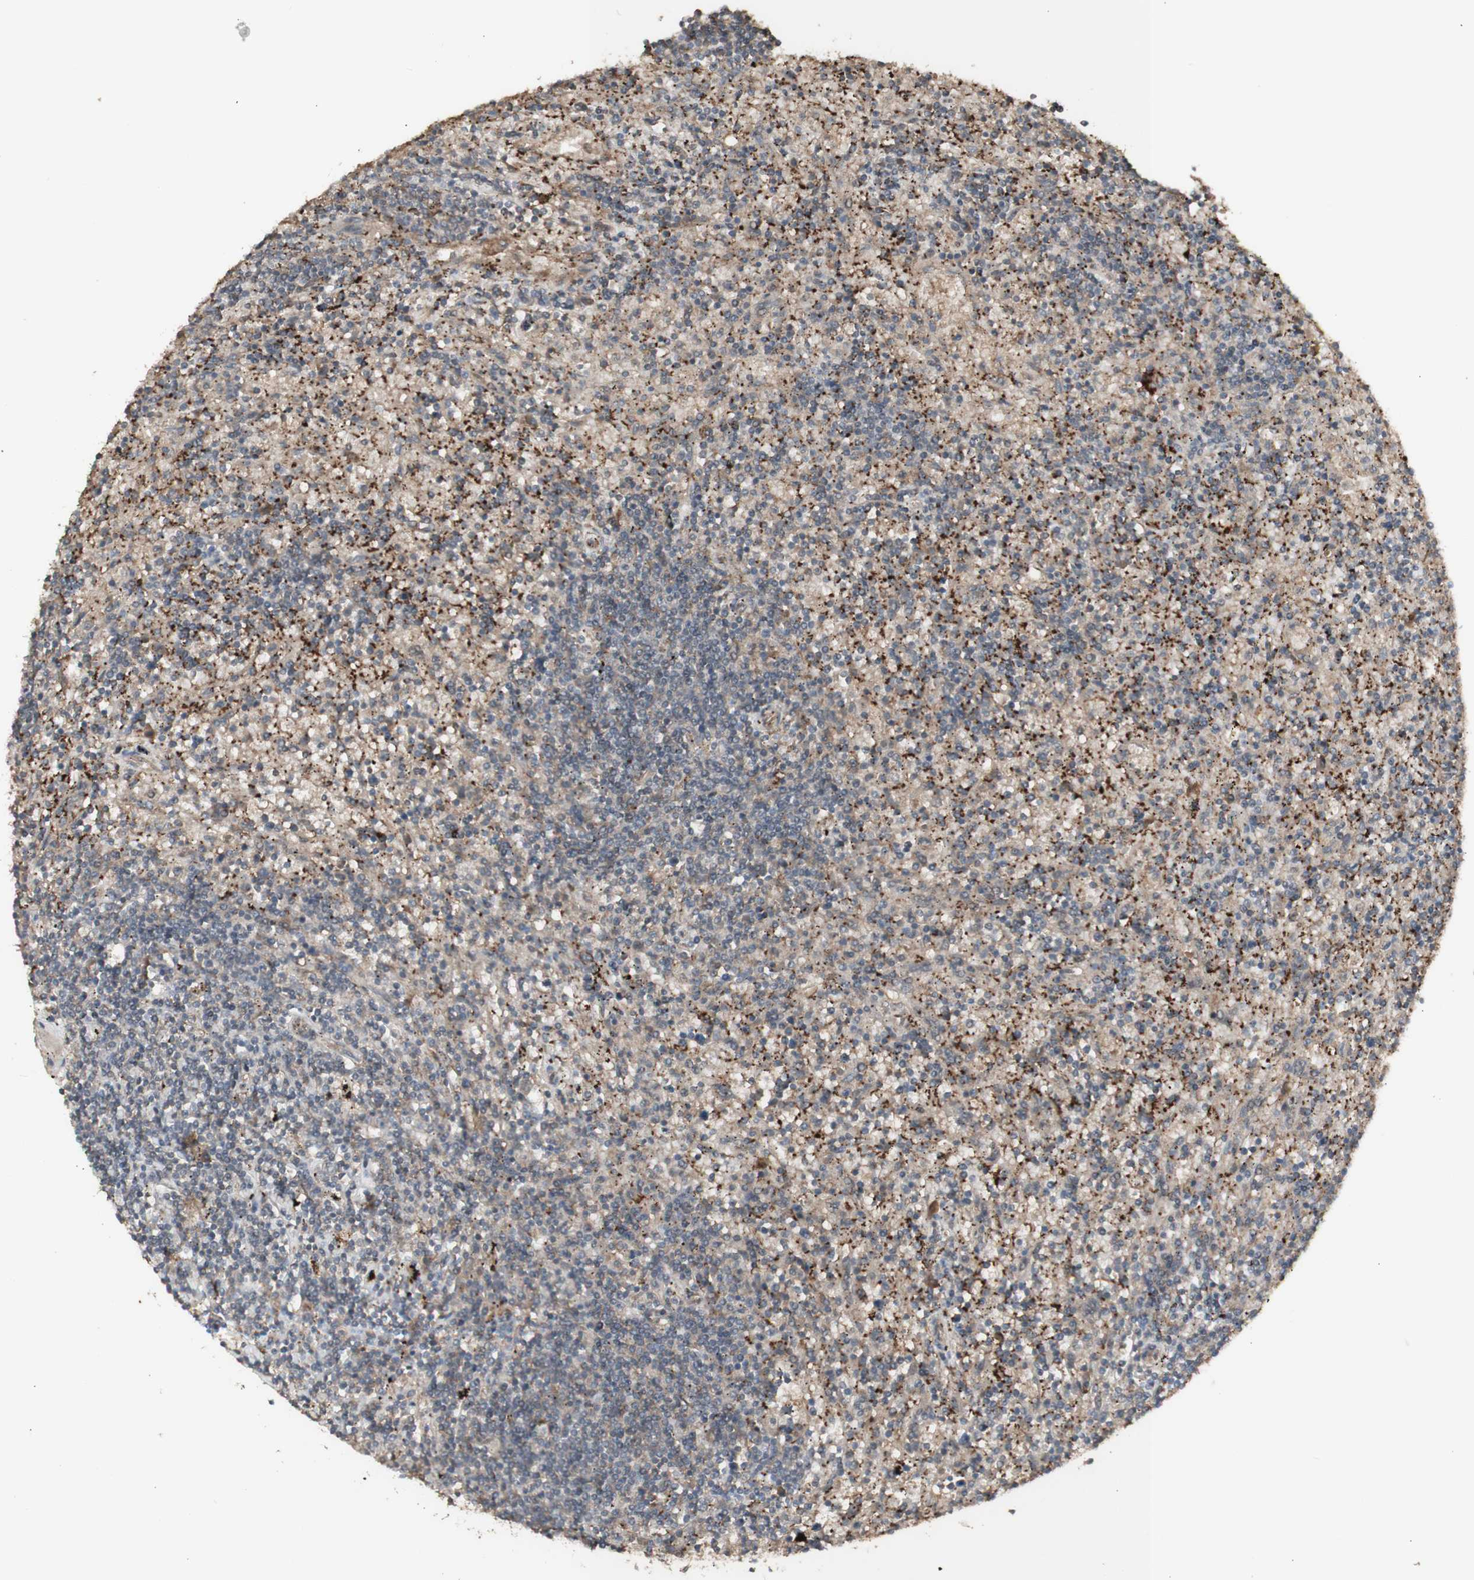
{"staining": {"intensity": "weak", "quantity": "<25%", "location": "cytoplasmic/membranous"}, "tissue": "lymphoma", "cell_type": "Tumor cells", "image_type": "cancer", "snomed": [{"axis": "morphology", "description": "Malignant lymphoma, non-Hodgkin's type, Low grade"}, {"axis": "topography", "description": "Spleen"}], "caption": "DAB (3,3'-diaminobenzidine) immunohistochemical staining of human low-grade malignant lymphoma, non-Hodgkin's type displays no significant staining in tumor cells.", "gene": "ALOX12", "patient": {"sex": "male", "age": 76}}